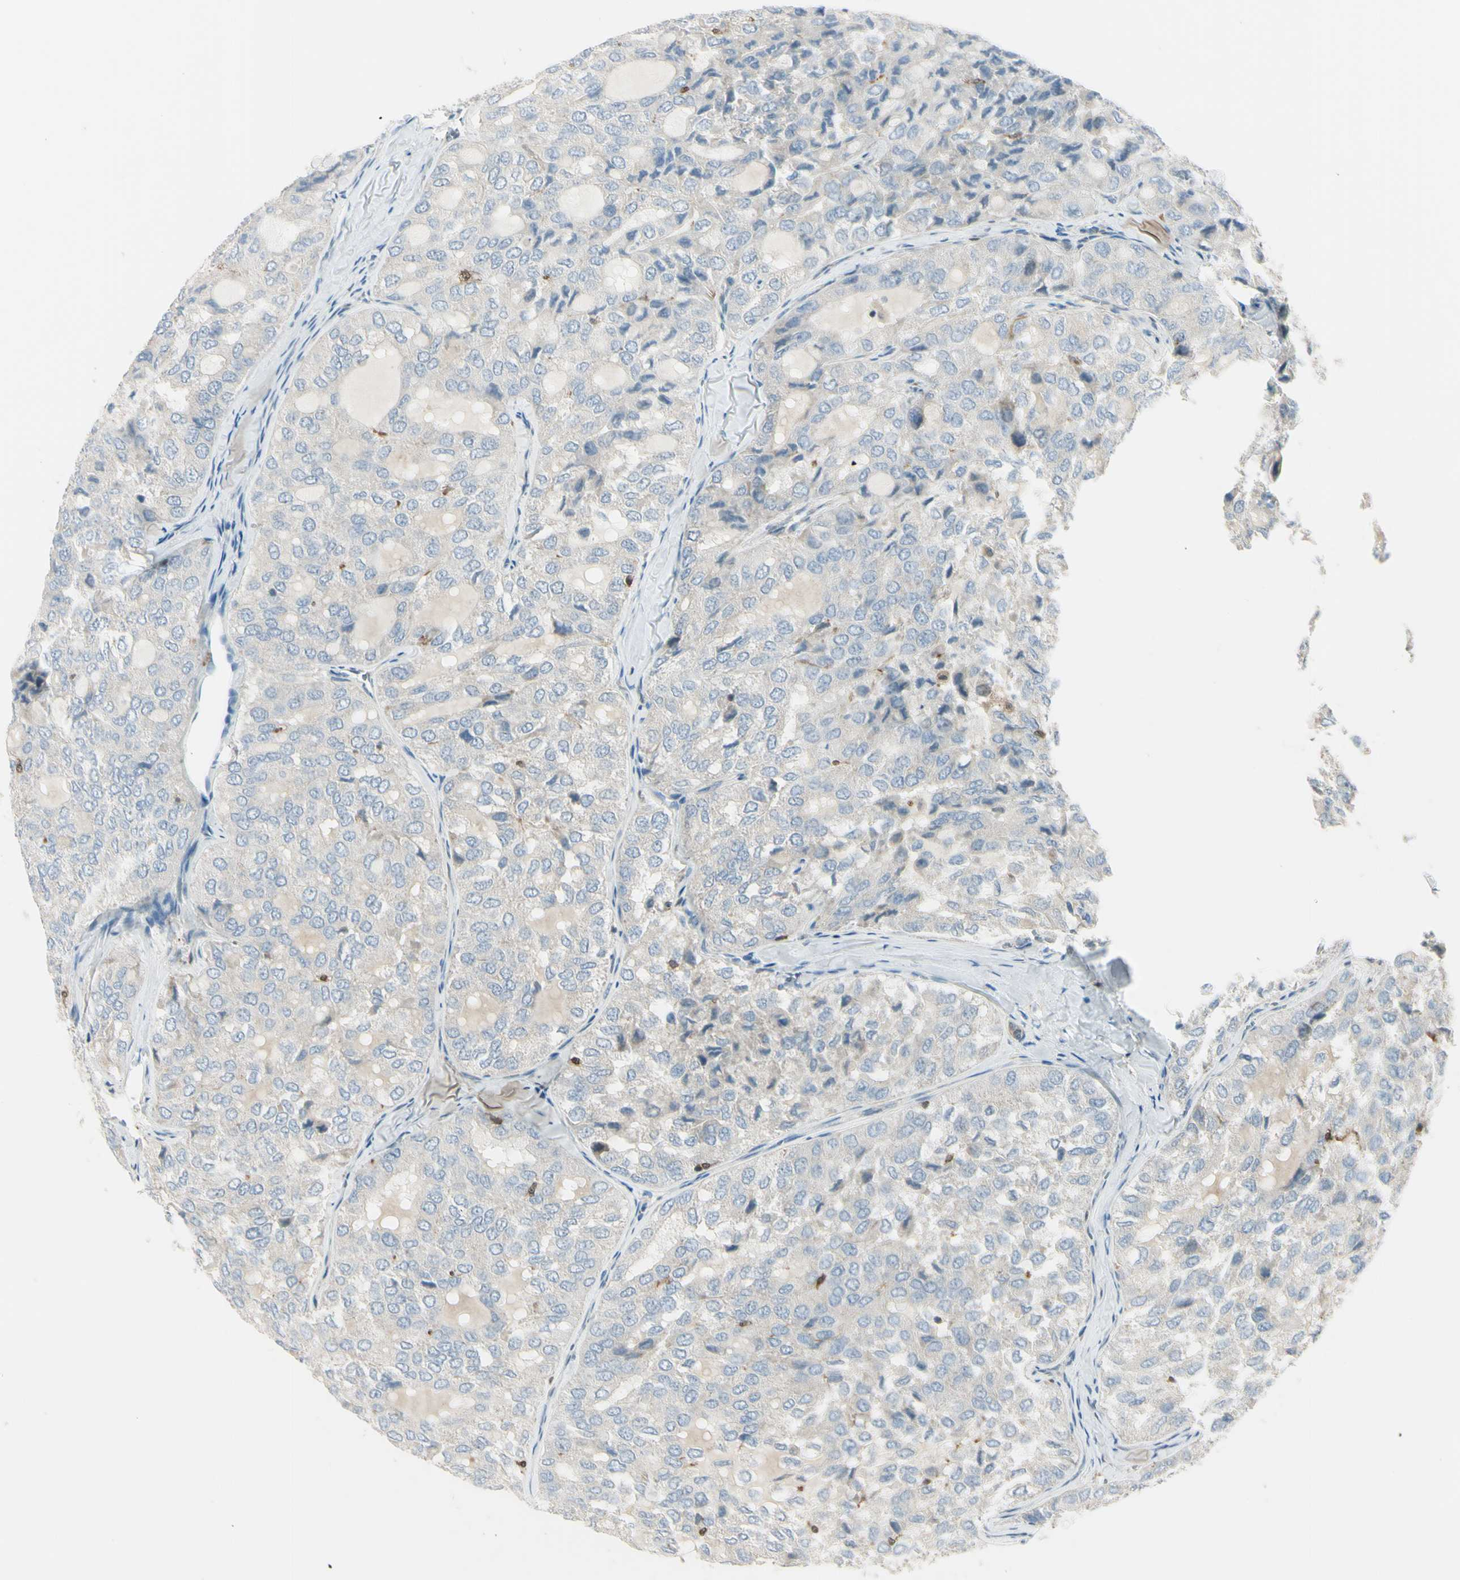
{"staining": {"intensity": "weak", "quantity": ">75%", "location": "cytoplasmic/membranous"}, "tissue": "thyroid cancer", "cell_type": "Tumor cells", "image_type": "cancer", "snomed": [{"axis": "morphology", "description": "Follicular adenoma carcinoma, NOS"}, {"axis": "topography", "description": "Thyroid gland"}], "caption": "This photomicrograph shows immunohistochemistry staining of human thyroid follicular adenoma carcinoma, with low weak cytoplasmic/membranous positivity in about >75% of tumor cells.", "gene": "CYRIB", "patient": {"sex": "male", "age": 75}}